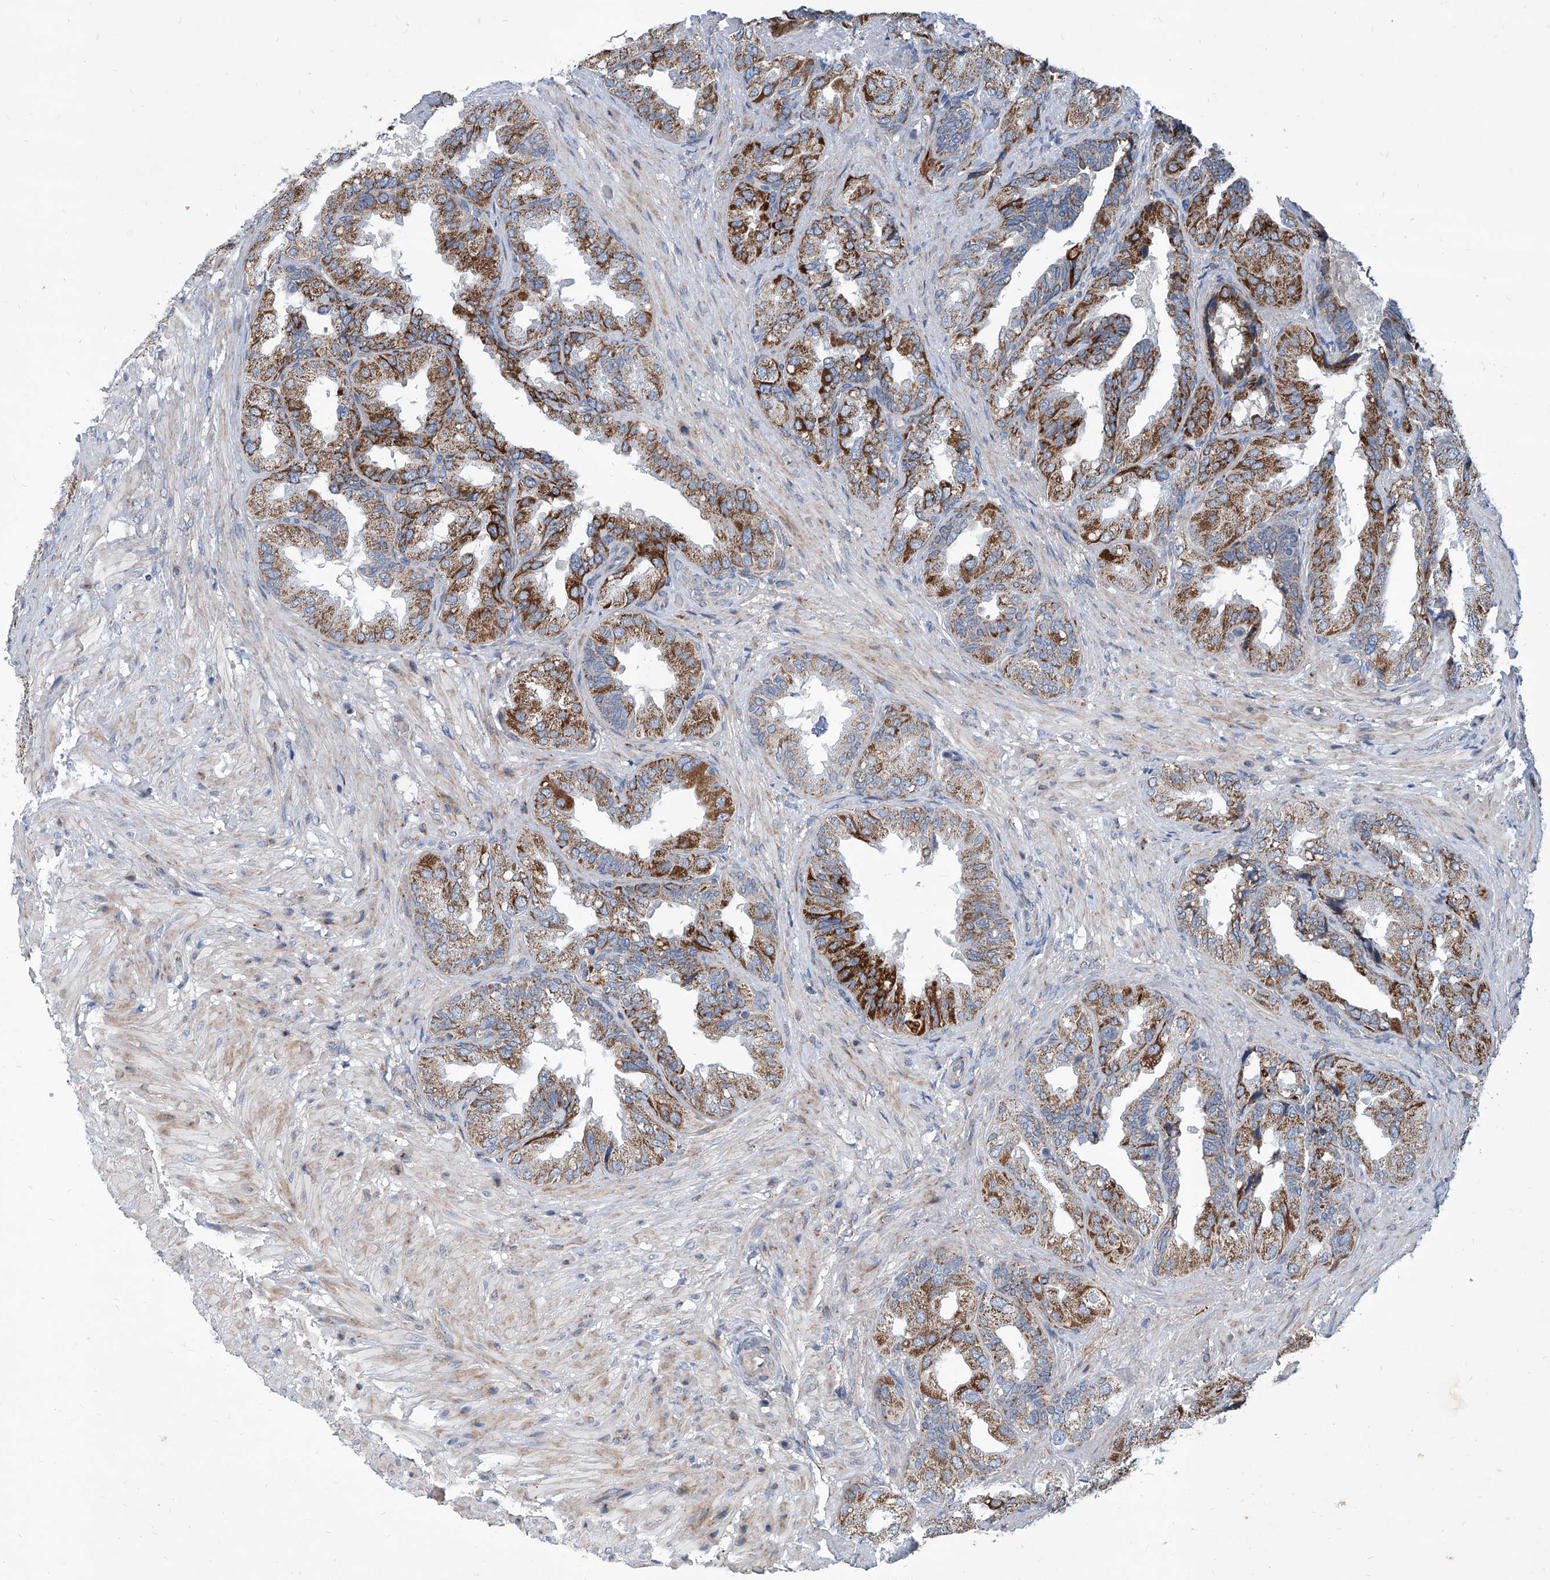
{"staining": {"intensity": "strong", "quantity": "25%-75%", "location": "cytoplasmic/membranous"}, "tissue": "seminal vesicle", "cell_type": "Glandular cells", "image_type": "normal", "snomed": [{"axis": "morphology", "description": "Normal tissue, NOS"}, {"axis": "topography", "description": "Seminal veicle"}, {"axis": "topography", "description": "Peripheral nerve tissue"}], "caption": "Seminal vesicle stained for a protein (brown) exhibits strong cytoplasmic/membranous positive positivity in about 25%-75% of glandular cells.", "gene": "USP48", "patient": {"sex": "male", "age": 63}}